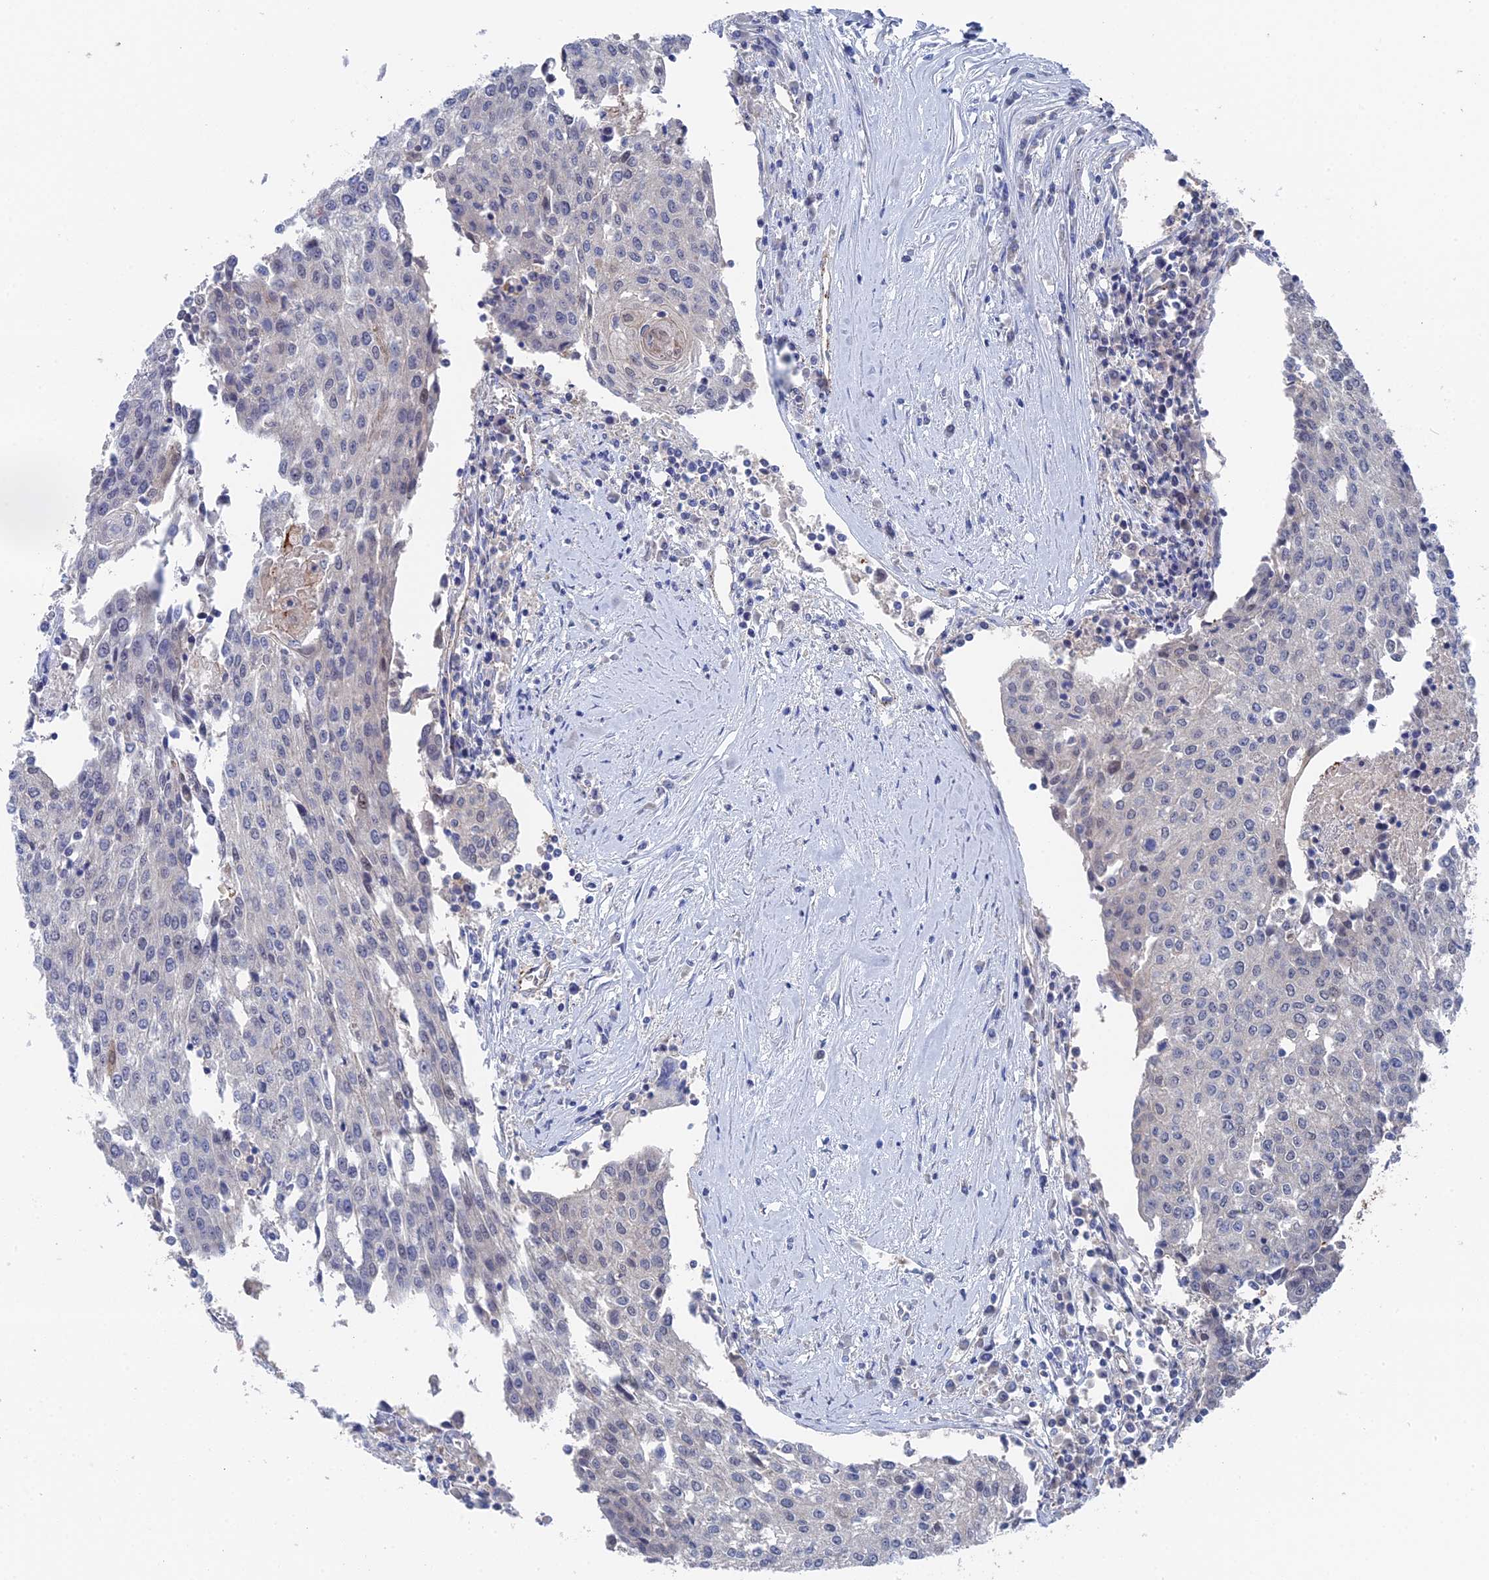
{"staining": {"intensity": "negative", "quantity": "none", "location": "none"}, "tissue": "urothelial cancer", "cell_type": "Tumor cells", "image_type": "cancer", "snomed": [{"axis": "morphology", "description": "Urothelial carcinoma, High grade"}, {"axis": "topography", "description": "Urinary bladder"}], "caption": "There is no significant expression in tumor cells of urothelial cancer.", "gene": "MTHFSD", "patient": {"sex": "female", "age": 85}}